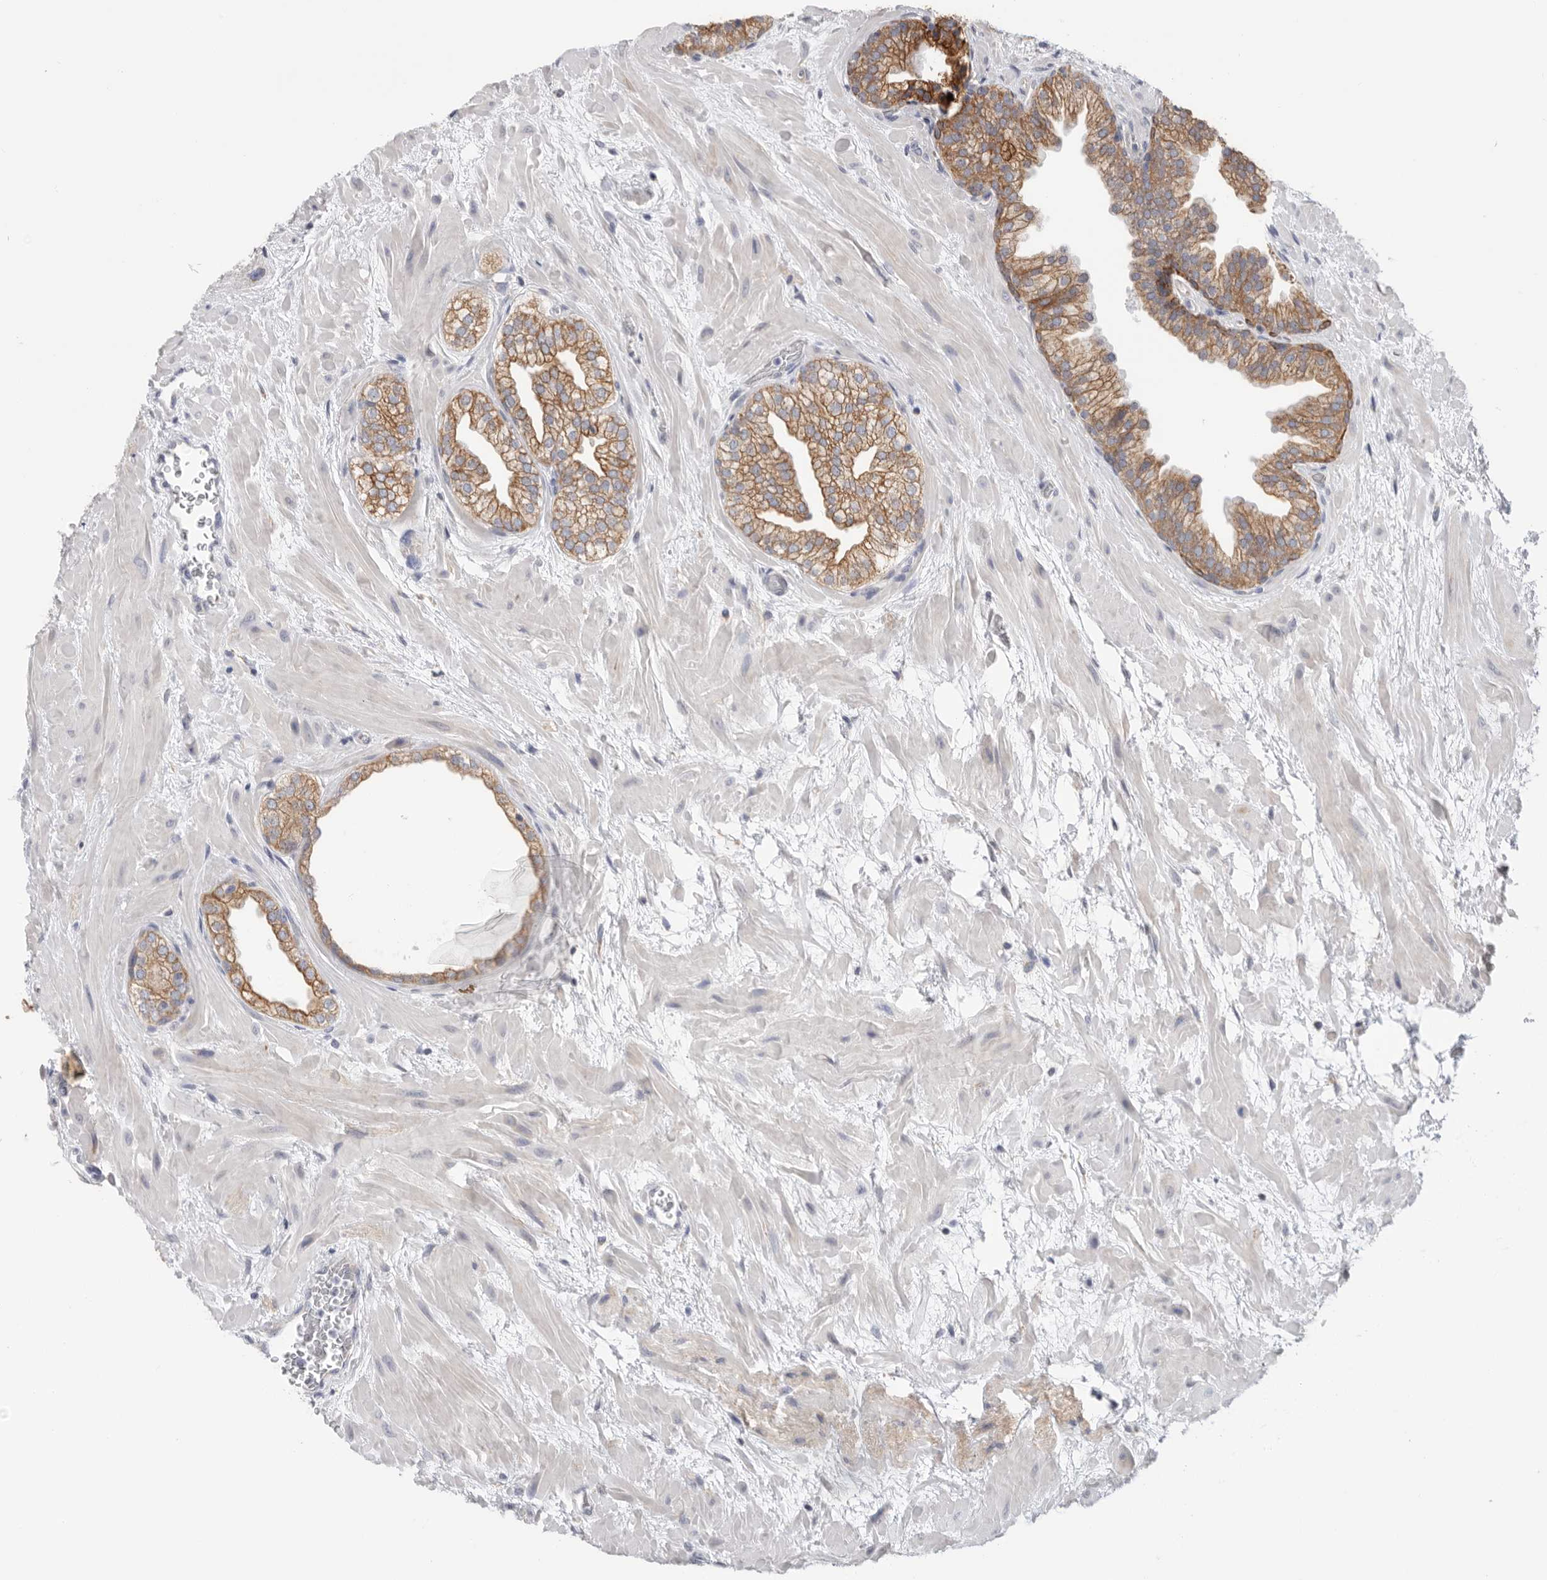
{"staining": {"intensity": "moderate", "quantity": ">75%", "location": "cytoplasmic/membranous"}, "tissue": "prostate", "cell_type": "Glandular cells", "image_type": "normal", "snomed": [{"axis": "morphology", "description": "Normal tissue, NOS"}, {"axis": "topography", "description": "Prostate"}], "caption": "Protein positivity by immunohistochemistry (IHC) exhibits moderate cytoplasmic/membranous positivity in about >75% of glandular cells in unremarkable prostate. Using DAB (3,3'-diaminobenzidine) (brown) and hematoxylin (blue) stains, captured at high magnification using brightfield microscopy.", "gene": "MTFR1L", "patient": {"sex": "male", "age": 48}}